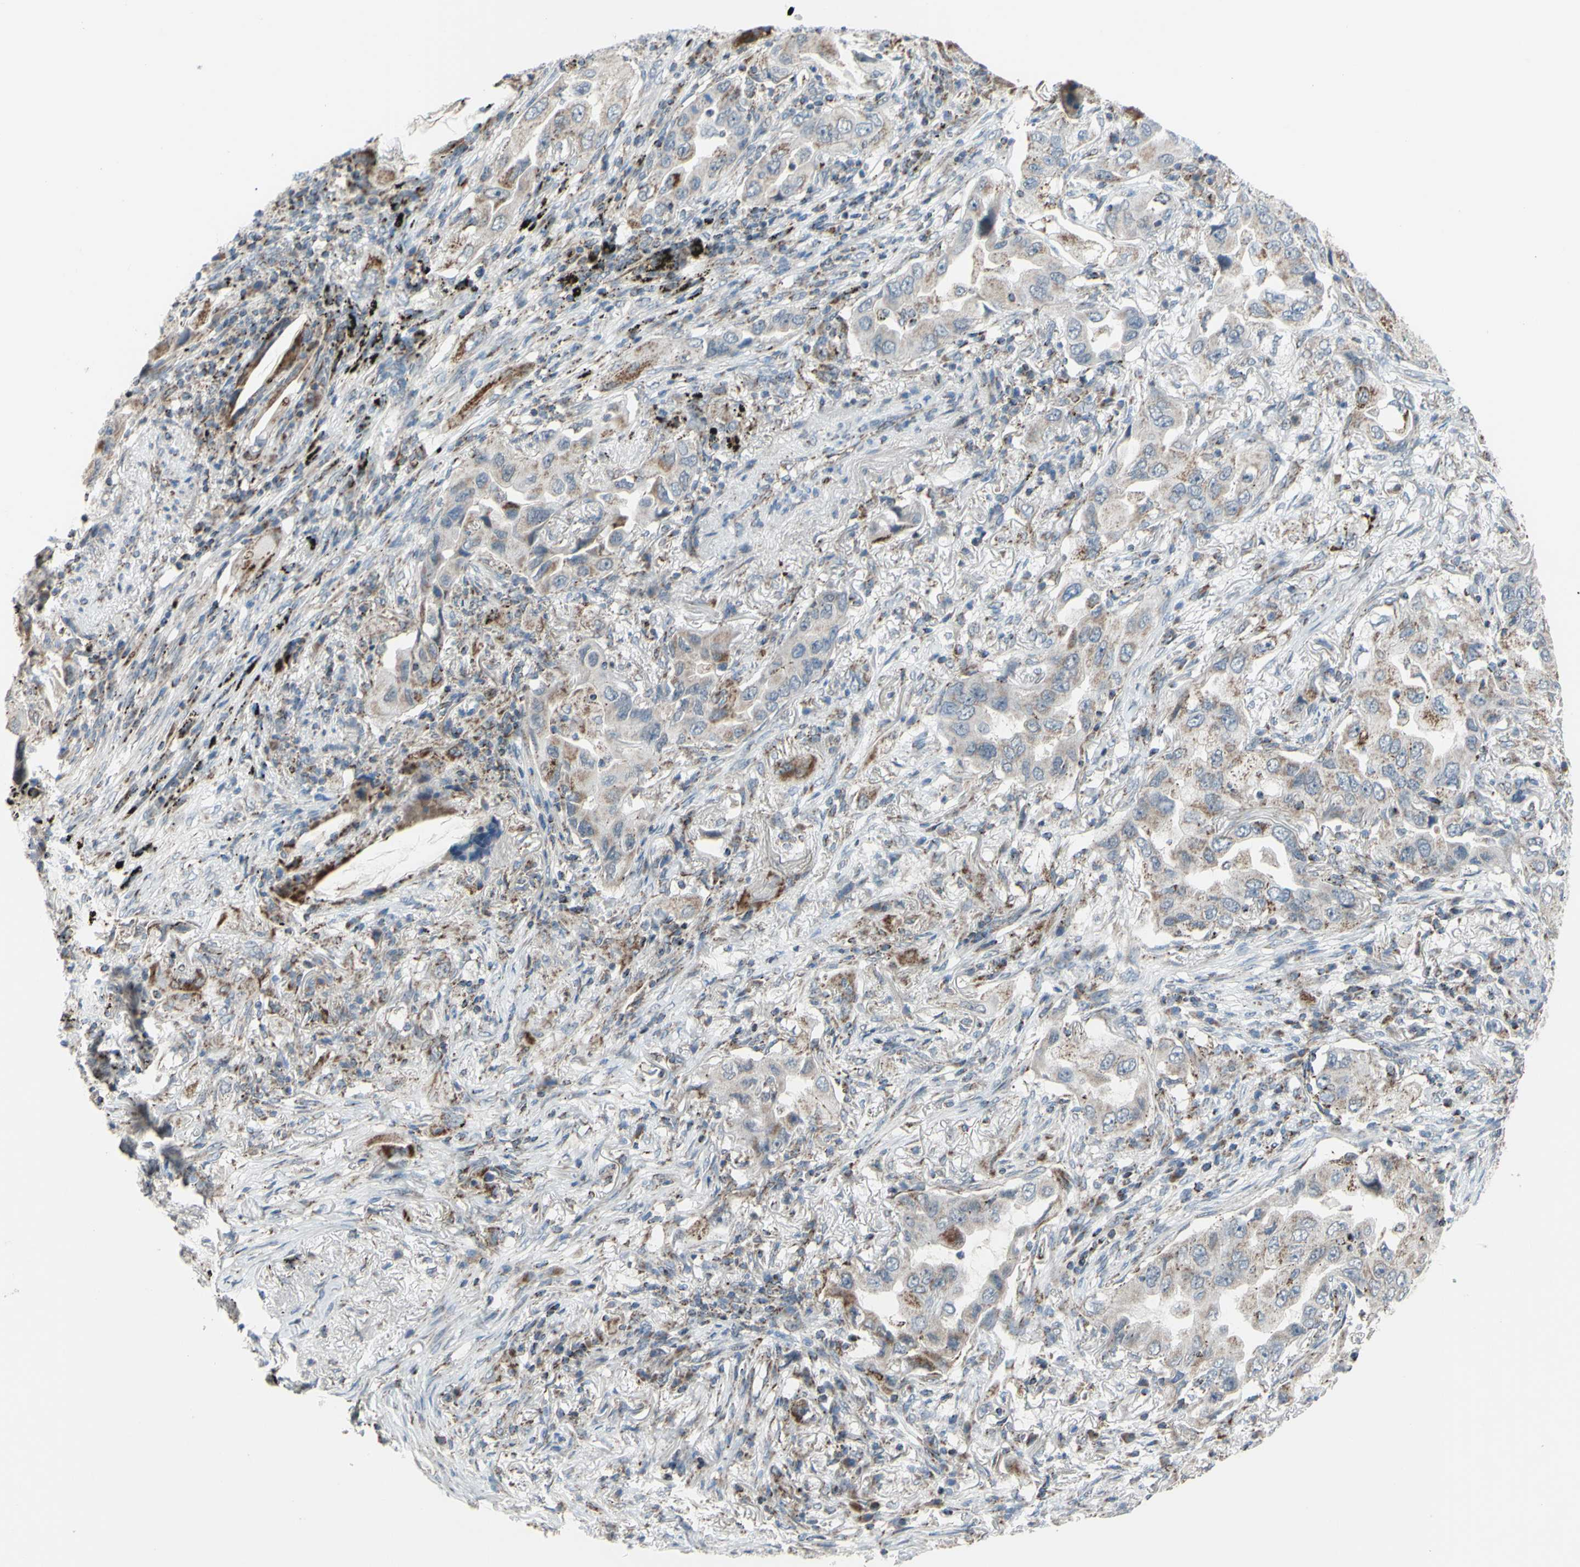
{"staining": {"intensity": "weak", "quantity": "25%-75%", "location": "cytoplasmic/membranous"}, "tissue": "lung cancer", "cell_type": "Tumor cells", "image_type": "cancer", "snomed": [{"axis": "morphology", "description": "Adenocarcinoma, NOS"}, {"axis": "topography", "description": "Lung"}], "caption": "Immunohistochemical staining of adenocarcinoma (lung) reveals weak cytoplasmic/membranous protein expression in about 25%-75% of tumor cells.", "gene": "GLT8D1", "patient": {"sex": "female", "age": 65}}